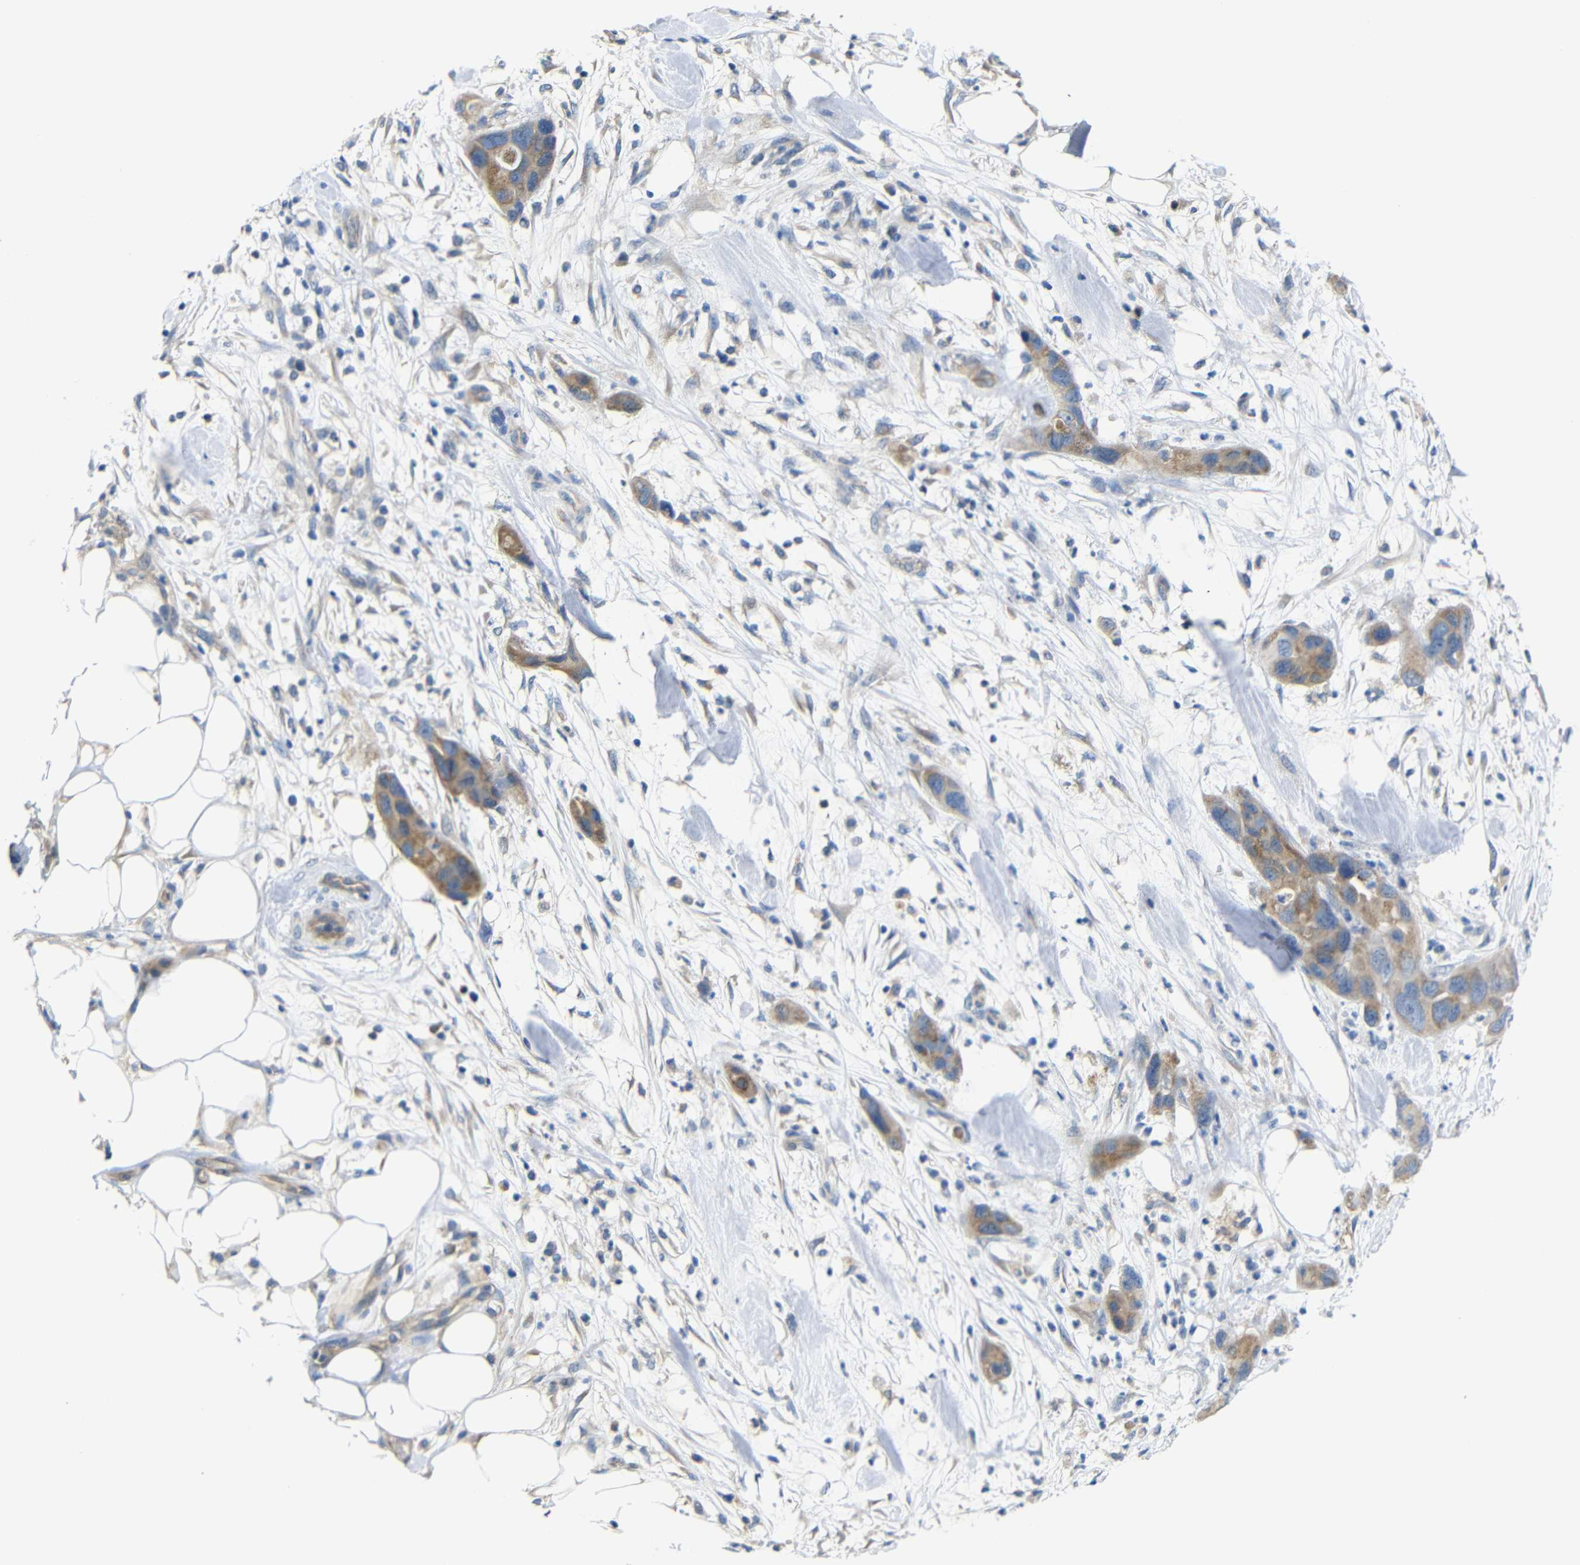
{"staining": {"intensity": "weak", "quantity": ">75%", "location": "cytoplasmic/membranous"}, "tissue": "pancreatic cancer", "cell_type": "Tumor cells", "image_type": "cancer", "snomed": [{"axis": "morphology", "description": "Adenocarcinoma, NOS"}, {"axis": "topography", "description": "Pancreas"}], "caption": "Pancreatic cancer tissue displays weak cytoplasmic/membranous staining in about >75% of tumor cells, visualized by immunohistochemistry.", "gene": "TBC1D32", "patient": {"sex": "female", "age": 71}}